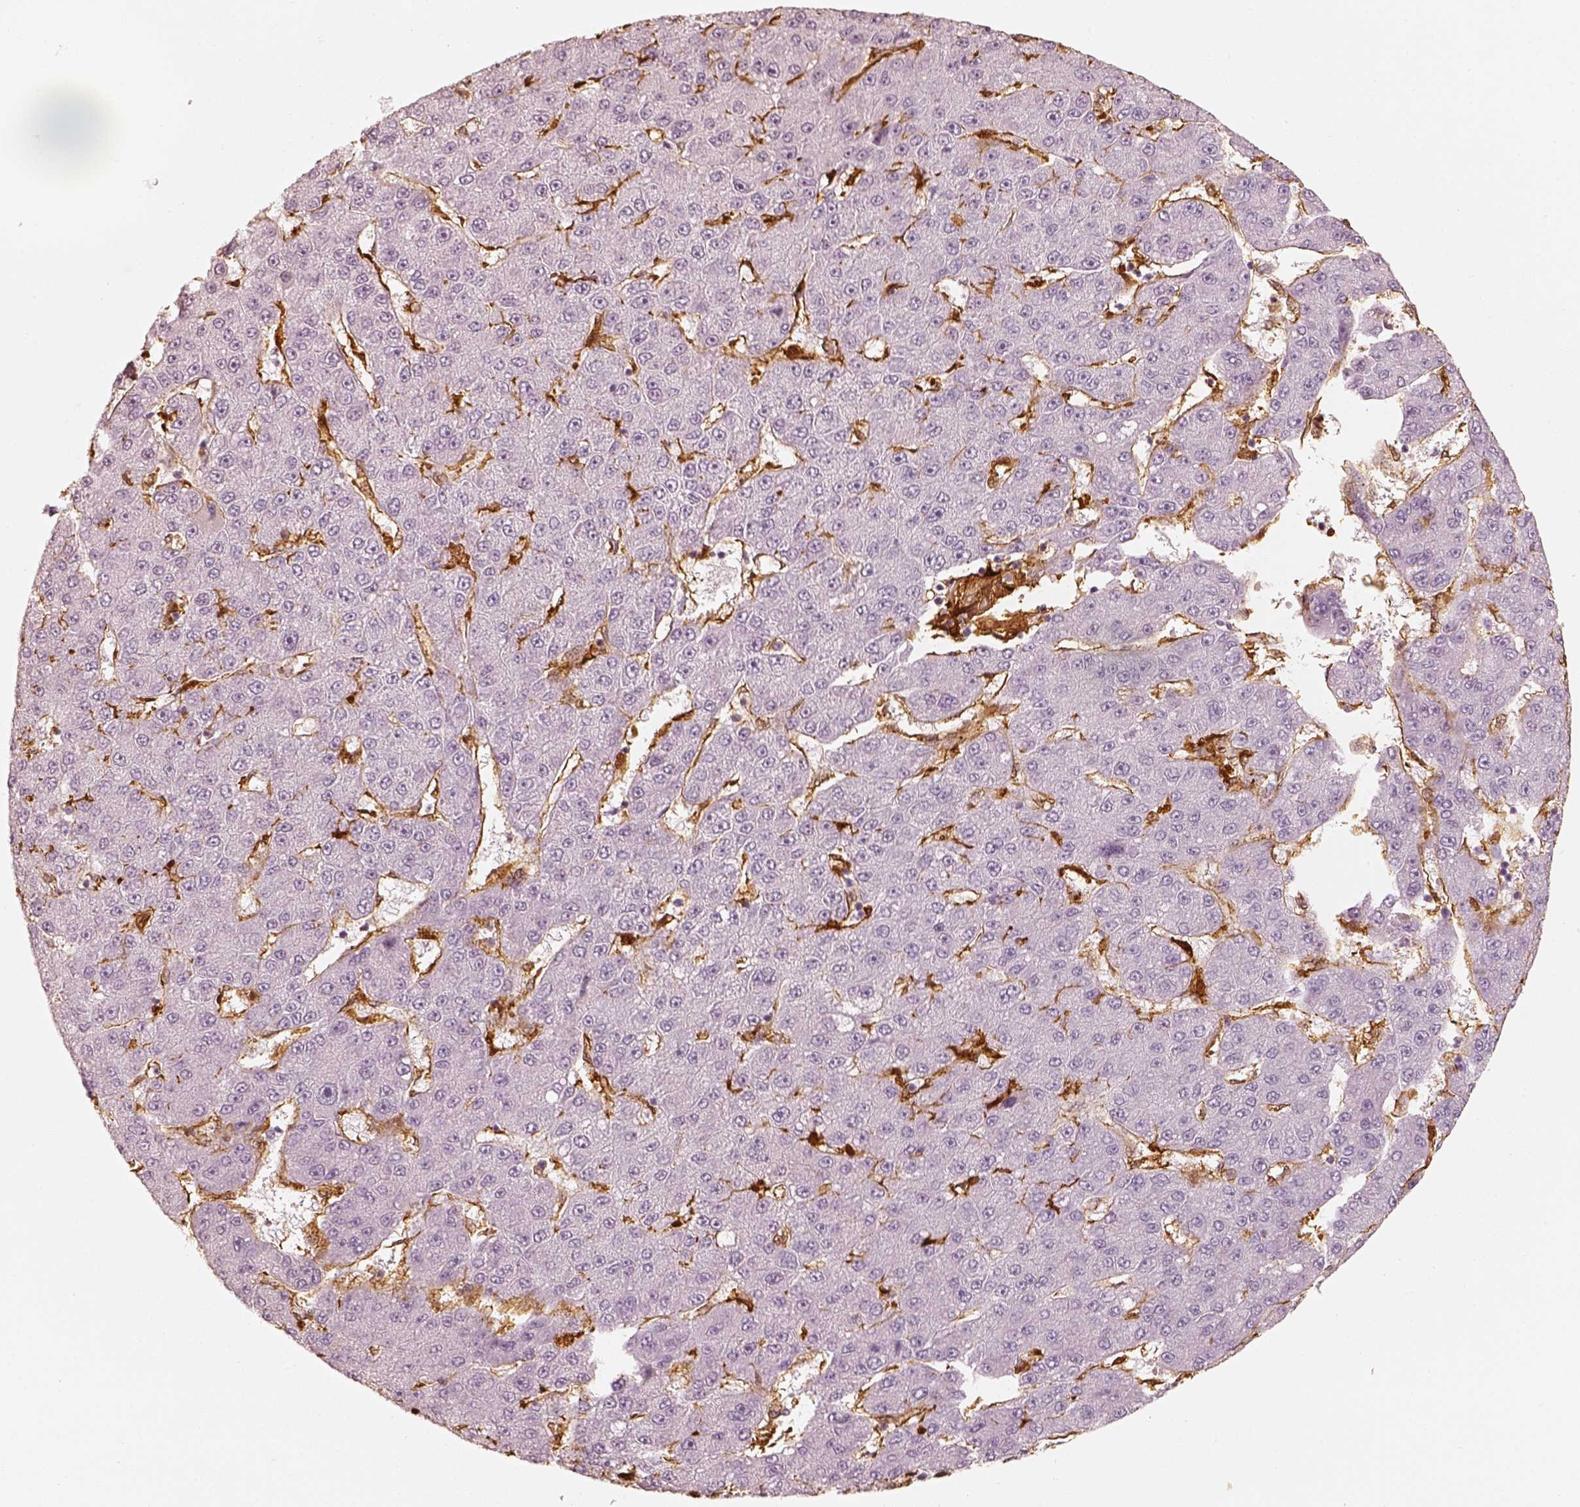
{"staining": {"intensity": "negative", "quantity": "none", "location": "none"}, "tissue": "liver cancer", "cell_type": "Tumor cells", "image_type": "cancer", "snomed": [{"axis": "morphology", "description": "Carcinoma, Hepatocellular, NOS"}, {"axis": "topography", "description": "Liver"}], "caption": "The immunohistochemistry image has no significant staining in tumor cells of liver cancer (hepatocellular carcinoma) tissue. The staining was performed using DAB (3,3'-diaminobenzidine) to visualize the protein expression in brown, while the nuclei were stained in blue with hematoxylin (Magnification: 20x).", "gene": "FSCN1", "patient": {"sex": "male", "age": 67}}